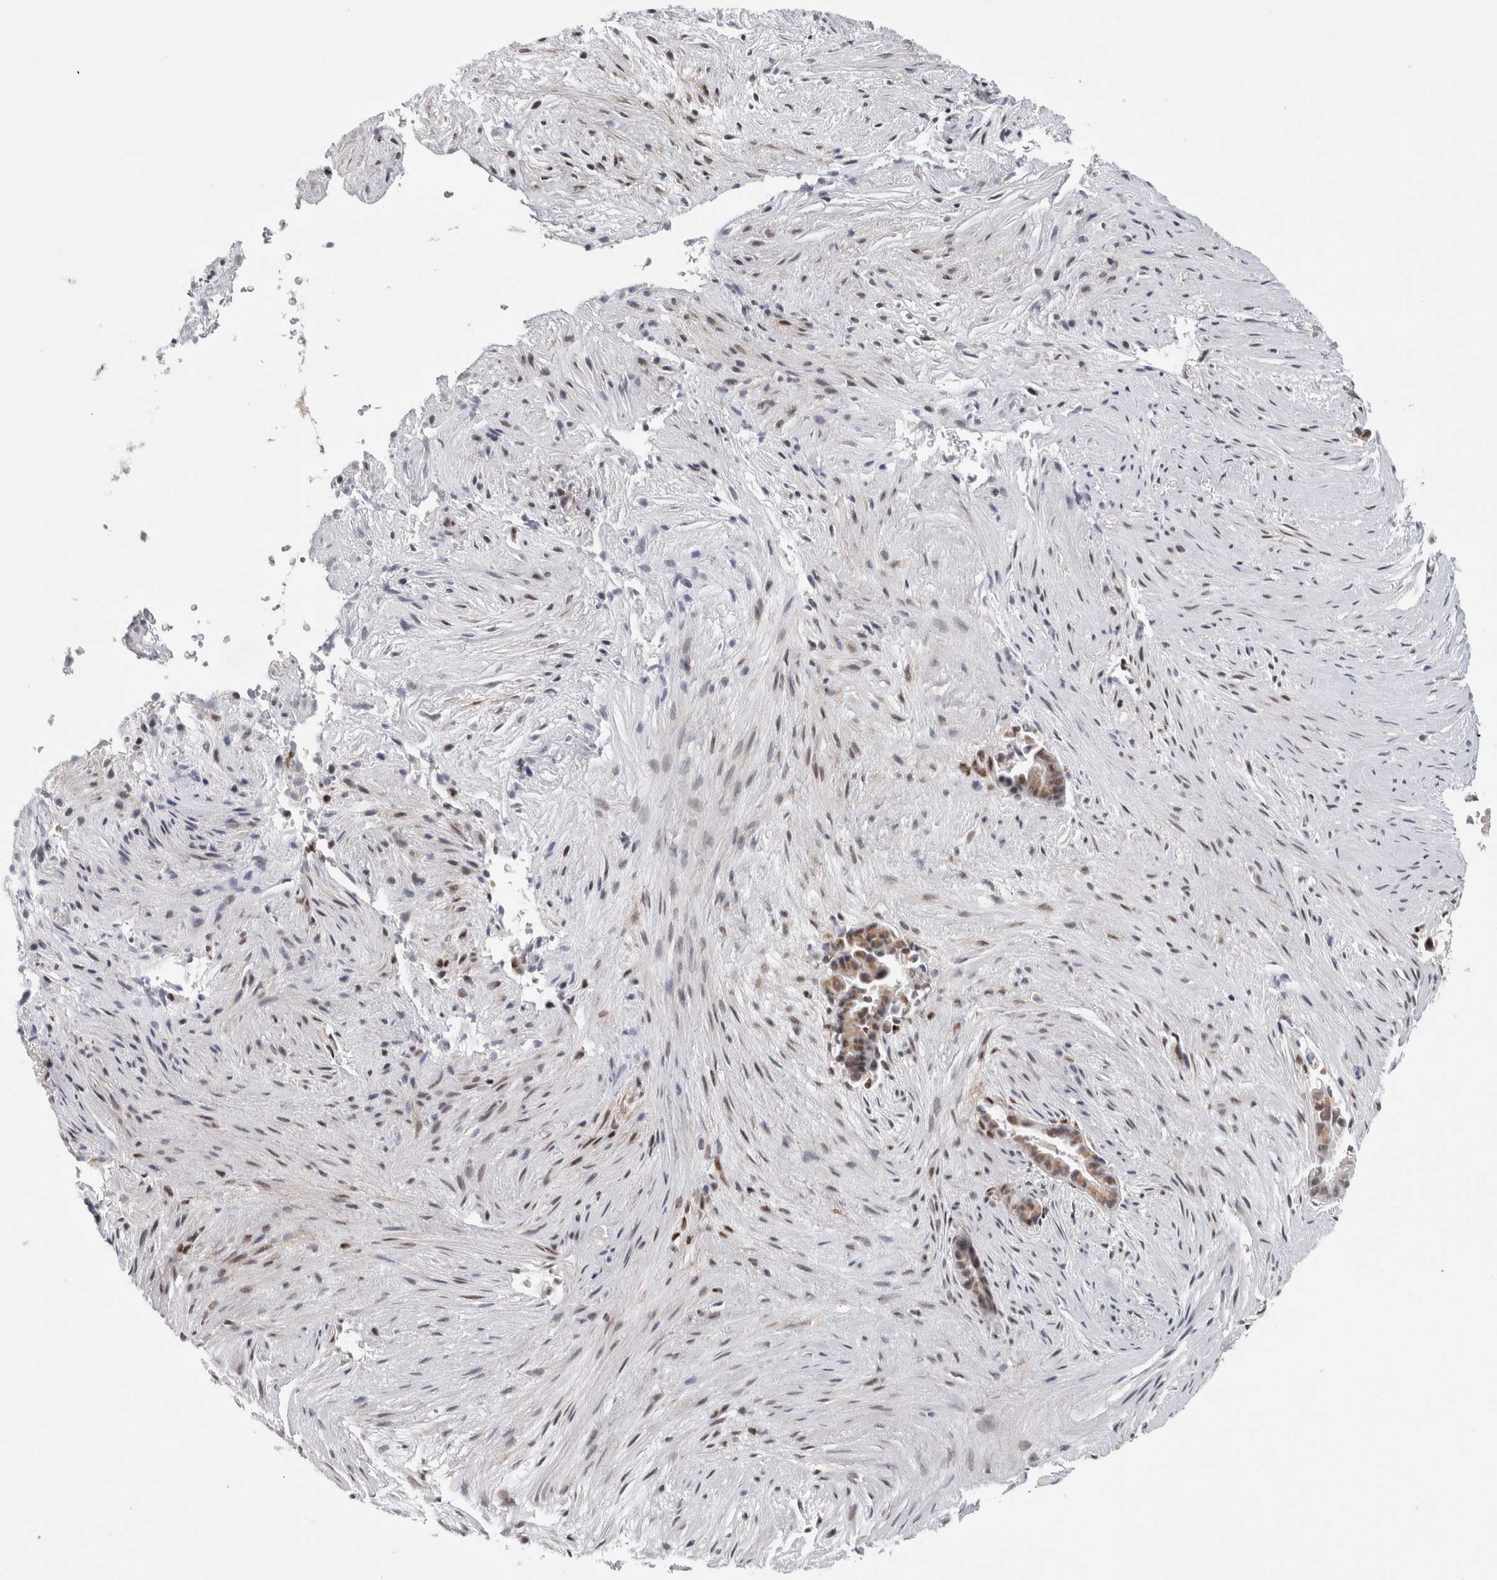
{"staining": {"intensity": "weak", "quantity": "25%-75%", "location": "nuclear"}, "tissue": "liver cancer", "cell_type": "Tumor cells", "image_type": "cancer", "snomed": [{"axis": "morphology", "description": "Cholangiocarcinoma"}, {"axis": "topography", "description": "Liver"}], "caption": "Immunohistochemistry (IHC) (DAB) staining of human liver cholangiocarcinoma exhibits weak nuclear protein positivity in approximately 25%-75% of tumor cells.", "gene": "SRARP", "patient": {"sex": "female", "age": 55}}